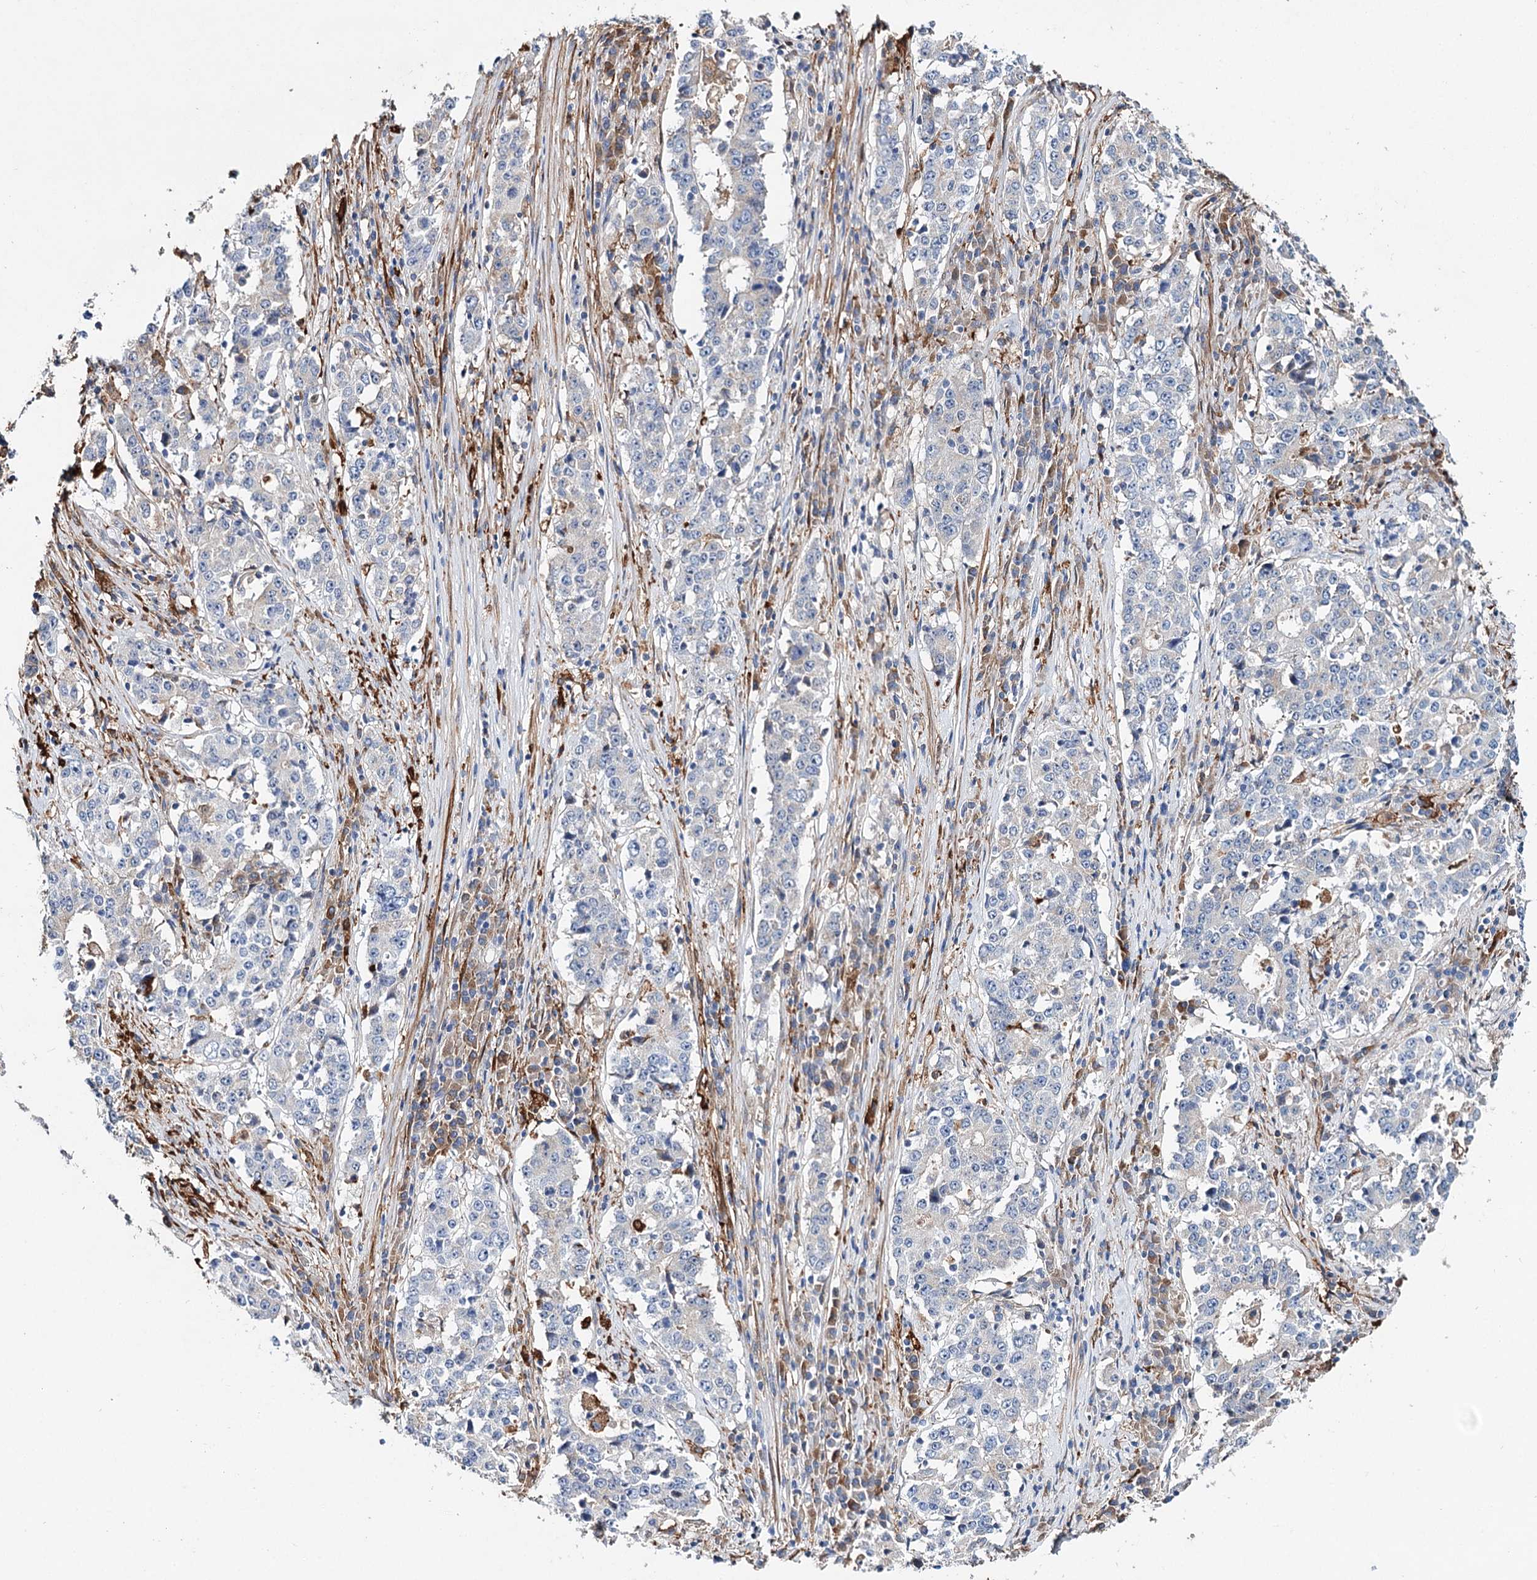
{"staining": {"intensity": "negative", "quantity": "none", "location": "none"}, "tissue": "stomach cancer", "cell_type": "Tumor cells", "image_type": "cancer", "snomed": [{"axis": "morphology", "description": "Adenocarcinoma, NOS"}, {"axis": "topography", "description": "Stomach"}], "caption": "Histopathology image shows no significant protein staining in tumor cells of adenocarcinoma (stomach). (DAB (3,3'-diaminobenzidine) immunohistochemistry (IHC) visualized using brightfield microscopy, high magnification).", "gene": "CFAP46", "patient": {"sex": "male", "age": 59}}